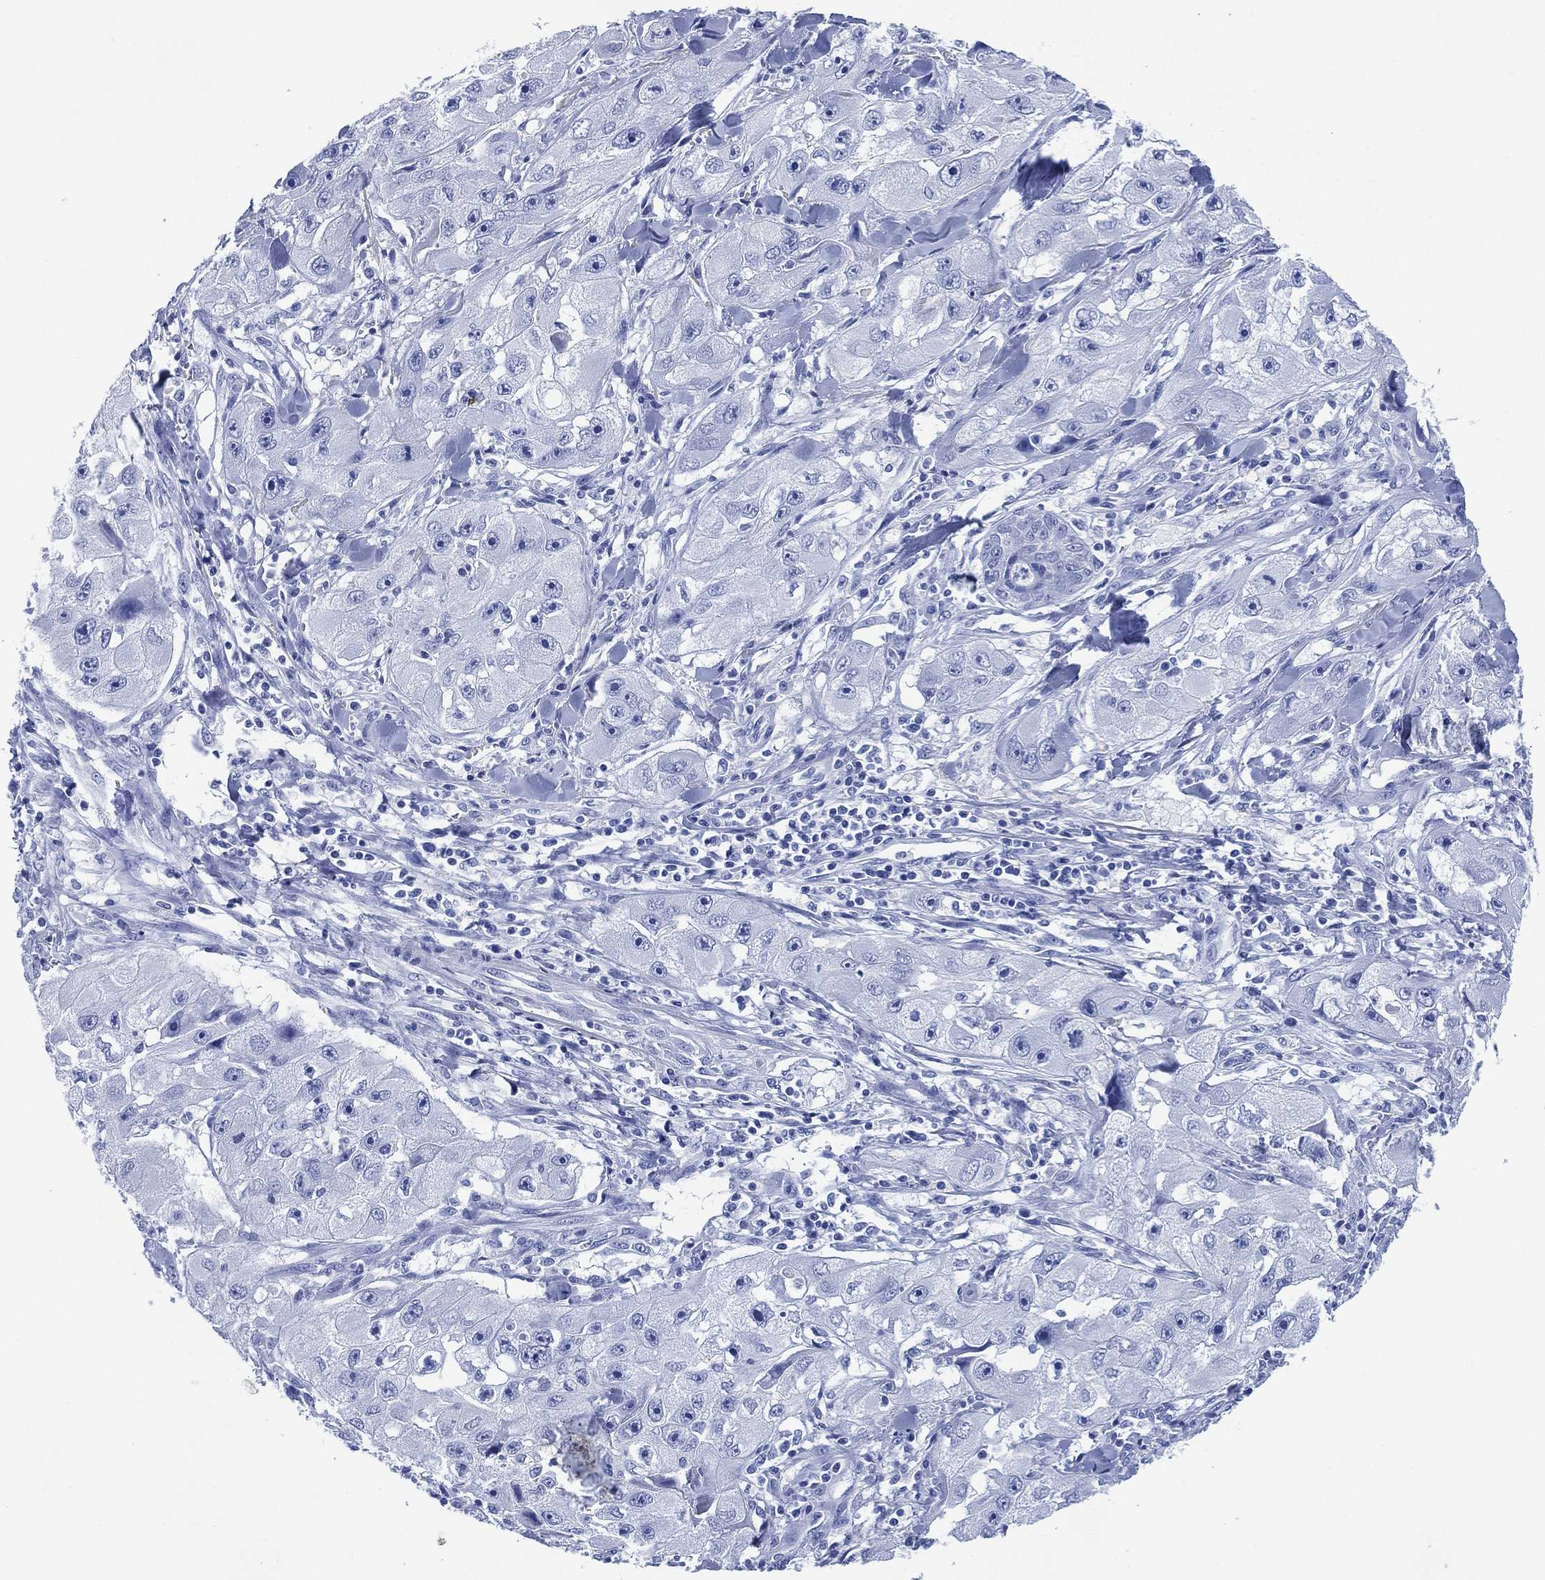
{"staining": {"intensity": "negative", "quantity": "none", "location": "none"}, "tissue": "skin cancer", "cell_type": "Tumor cells", "image_type": "cancer", "snomed": [{"axis": "morphology", "description": "Squamous cell carcinoma, NOS"}, {"axis": "topography", "description": "Skin"}, {"axis": "topography", "description": "Subcutis"}], "caption": "IHC of skin squamous cell carcinoma demonstrates no staining in tumor cells.", "gene": "SIGLECL1", "patient": {"sex": "male", "age": 73}}